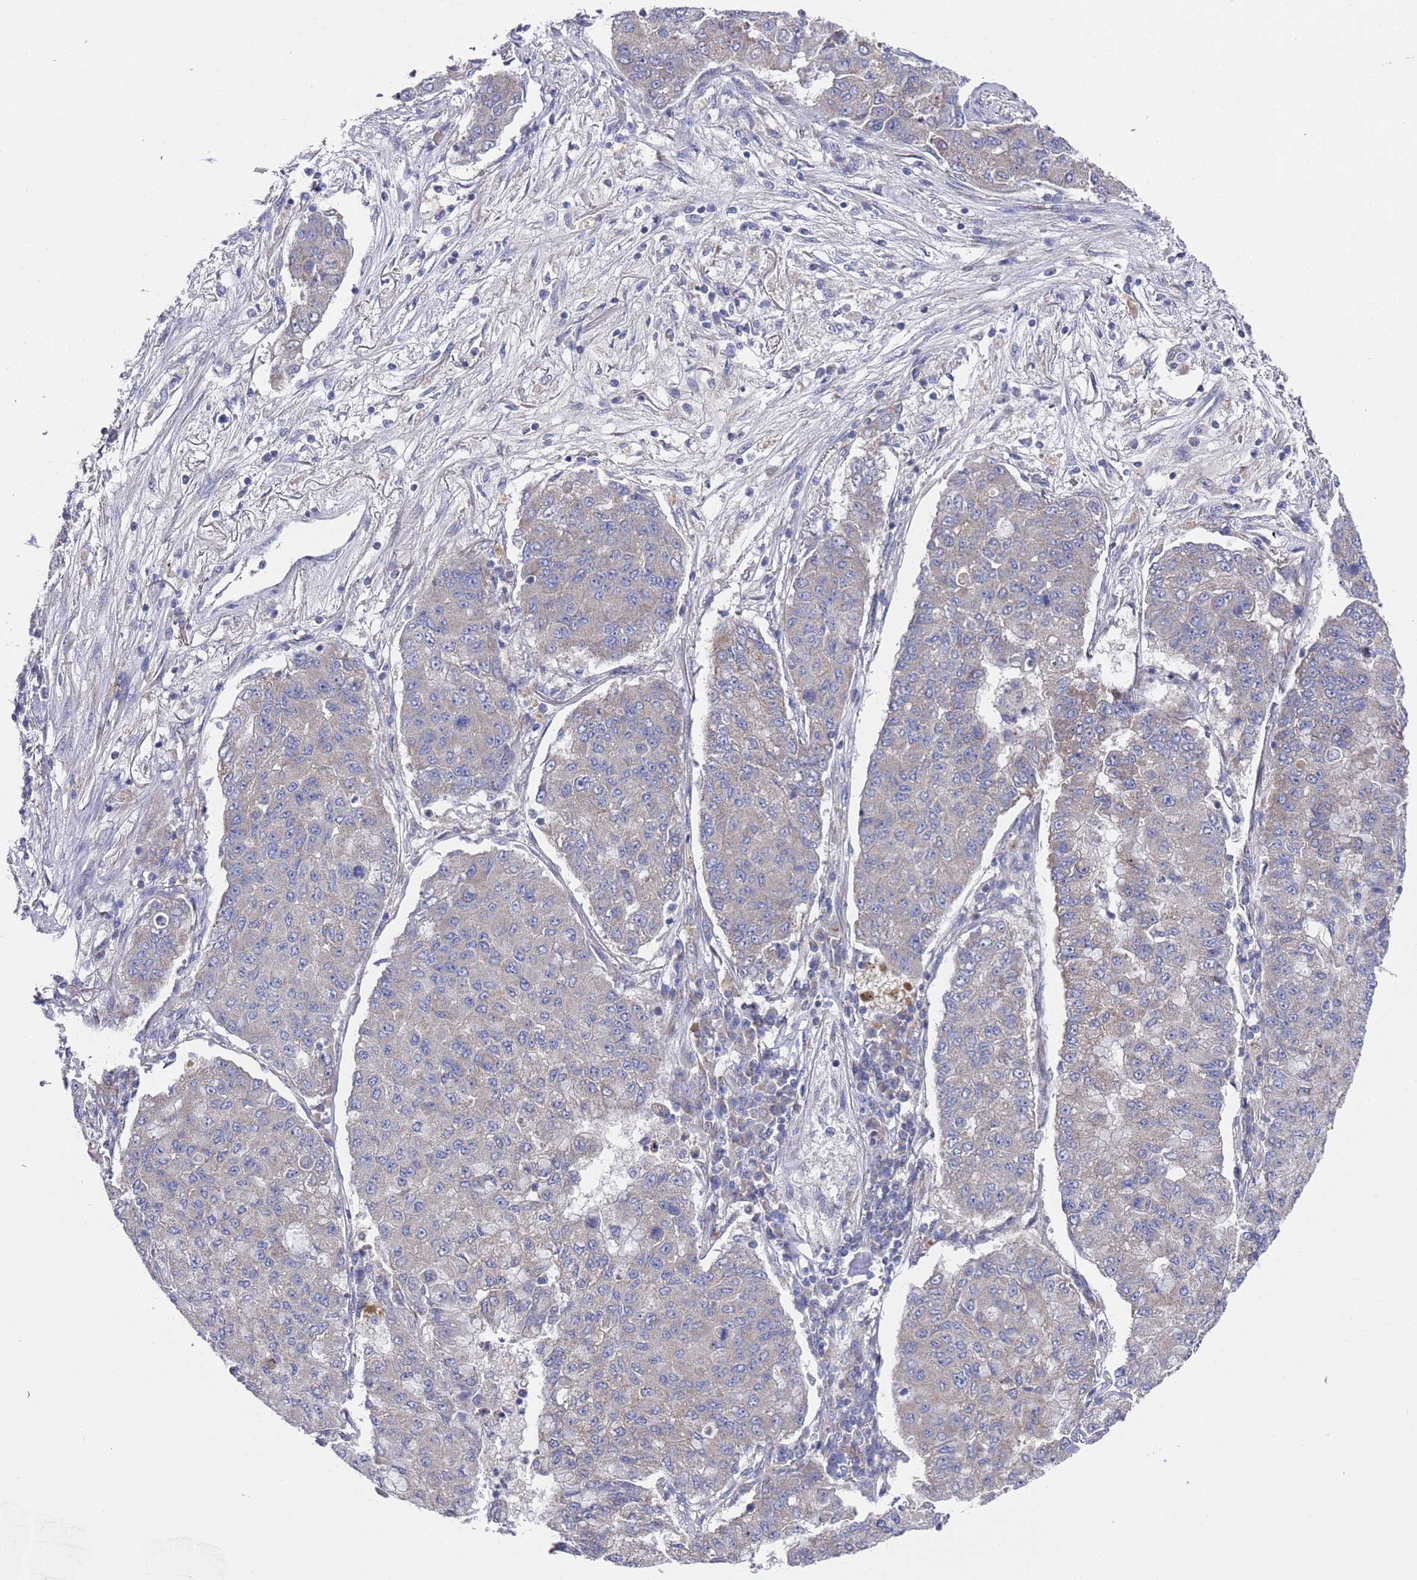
{"staining": {"intensity": "moderate", "quantity": "25%-75%", "location": "cytoplasmic/membranous"}, "tissue": "lung cancer", "cell_type": "Tumor cells", "image_type": "cancer", "snomed": [{"axis": "morphology", "description": "Squamous cell carcinoma, NOS"}, {"axis": "topography", "description": "Lung"}], "caption": "Lung cancer (squamous cell carcinoma) tissue shows moderate cytoplasmic/membranous expression in about 25%-75% of tumor cells", "gene": "NPEPPS", "patient": {"sex": "male", "age": 74}}